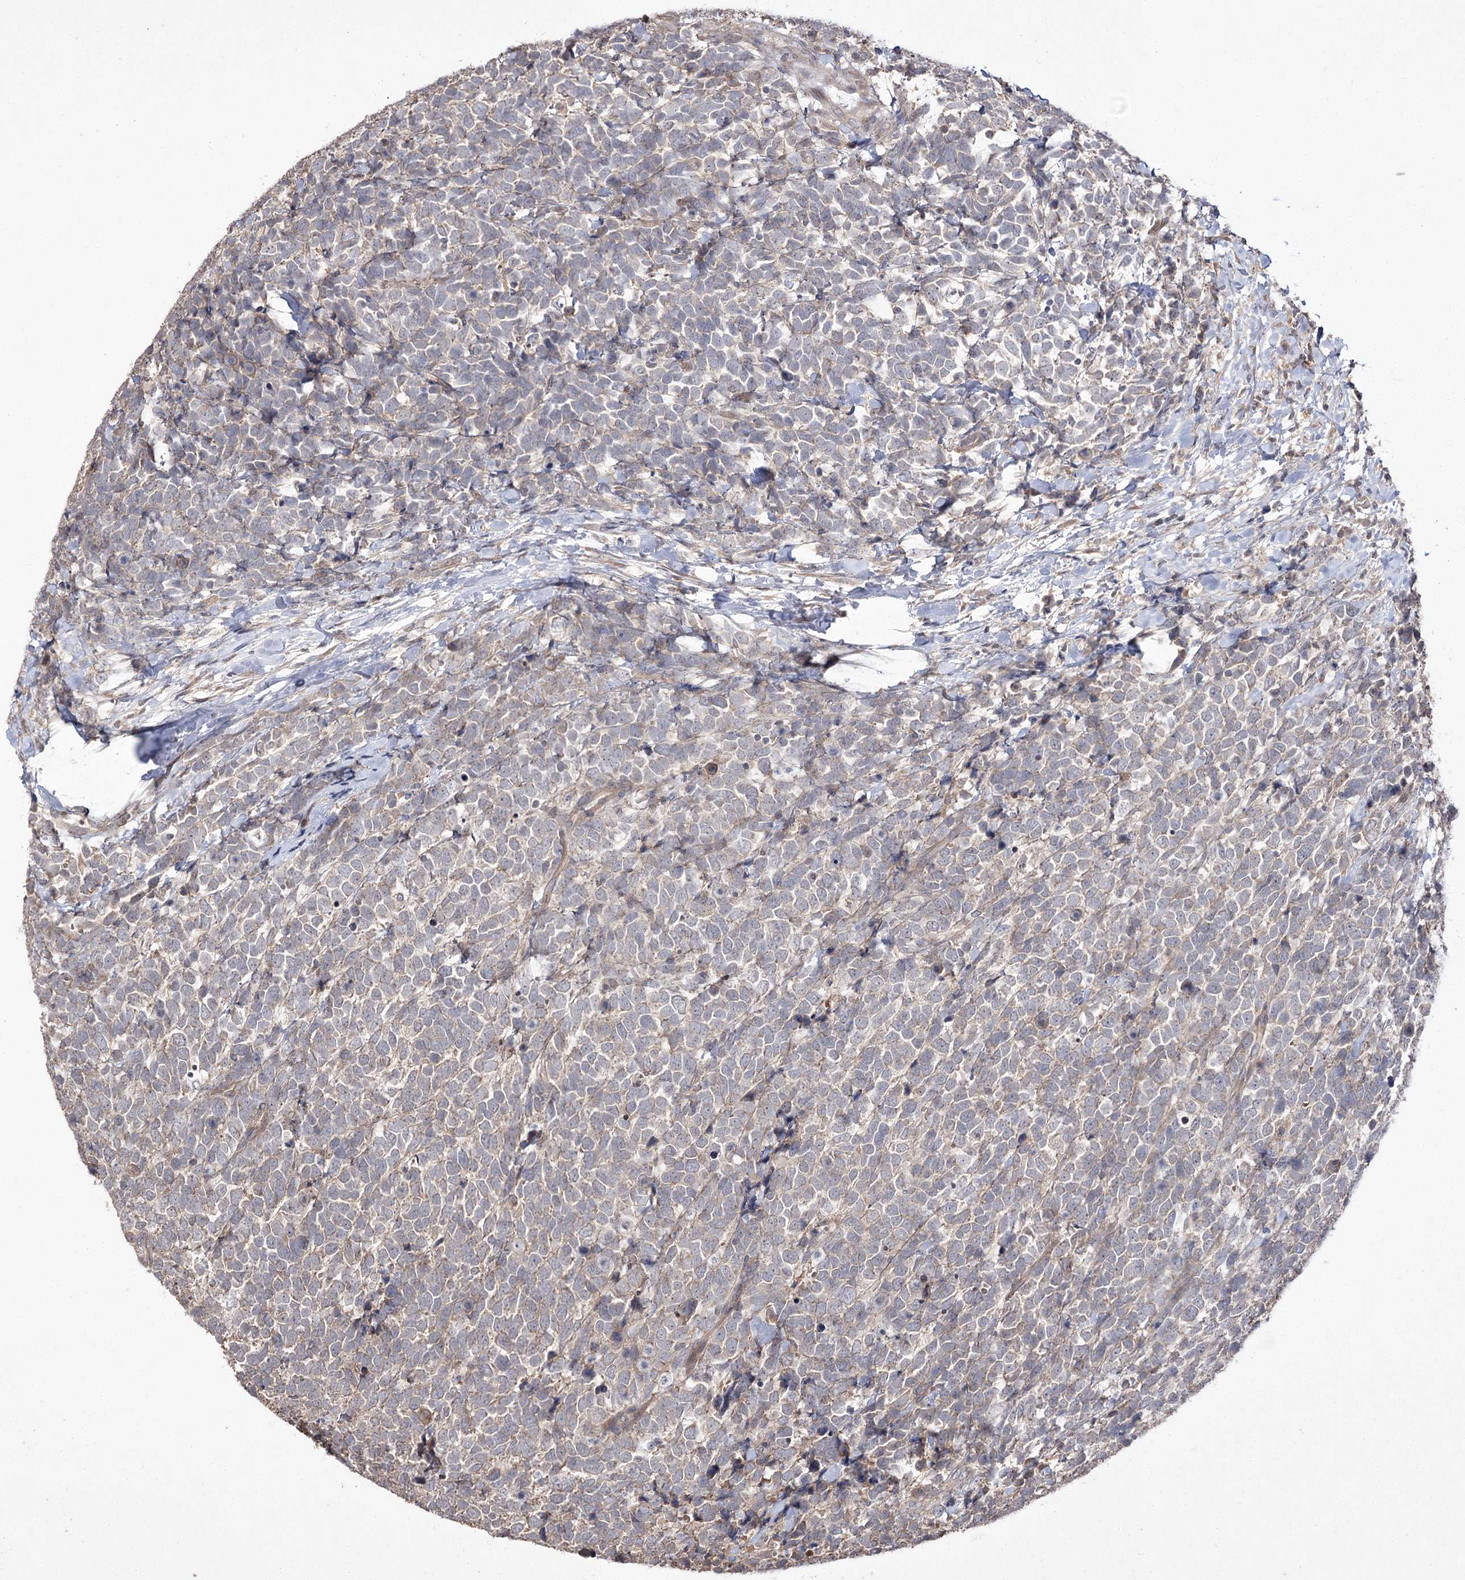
{"staining": {"intensity": "weak", "quantity": "<25%", "location": "cytoplasmic/membranous"}, "tissue": "urothelial cancer", "cell_type": "Tumor cells", "image_type": "cancer", "snomed": [{"axis": "morphology", "description": "Urothelial carcinoma, High grade"}, {"axis": "topography", "description": "Urinary bladder"}], "caption": "This is an immunohistochemistry (IHC) photomicrograph of urothelial cancer. There is no expression in tumor cells.", "gene": "FANCL", "patient": {"sex": "female", "age": 82}}